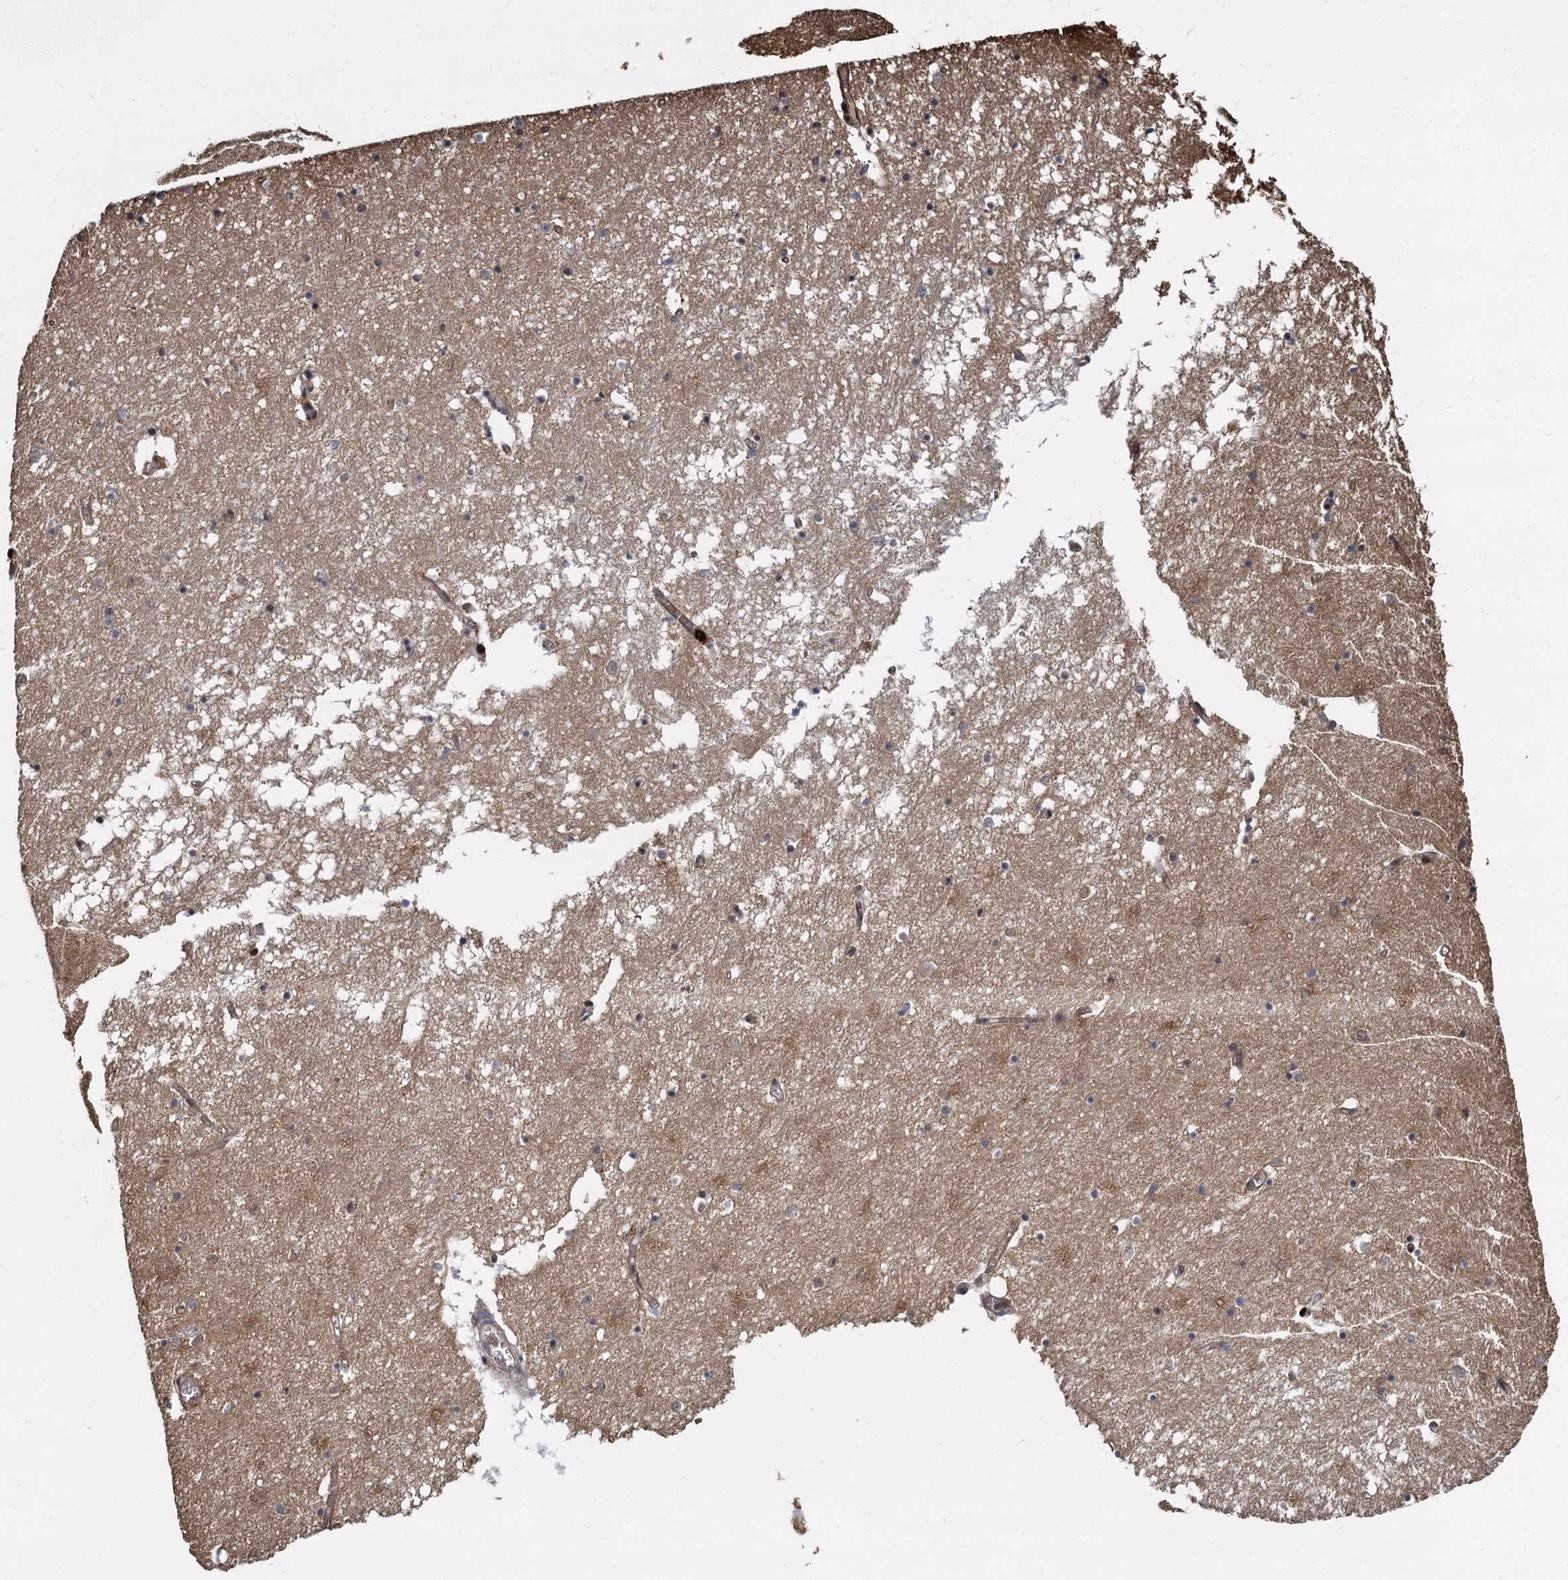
{"staining": {"intensity": "moderate", "quantity": "25%-75%", "location": "nuclear"}, "tissue": "hippocampus", "cell_type": "Glial cells", "image_type": "normal", "snomed": [{"axis": "morphology", "description": "Normal tissue, NOS"}, {"axis": "topography", "description": "Hippocampus"}], "caption": "This photomicrograph exhibits unremarkable hippocampus stained with immunohistochemistry (IHC) to label a protein in brown. The nuclear of glial cells show moderate positivity for the protein. Nuclei are counter-stained blue.", "gene": "ANKRD49", "patient": {"sex": "male", "age": 70}}